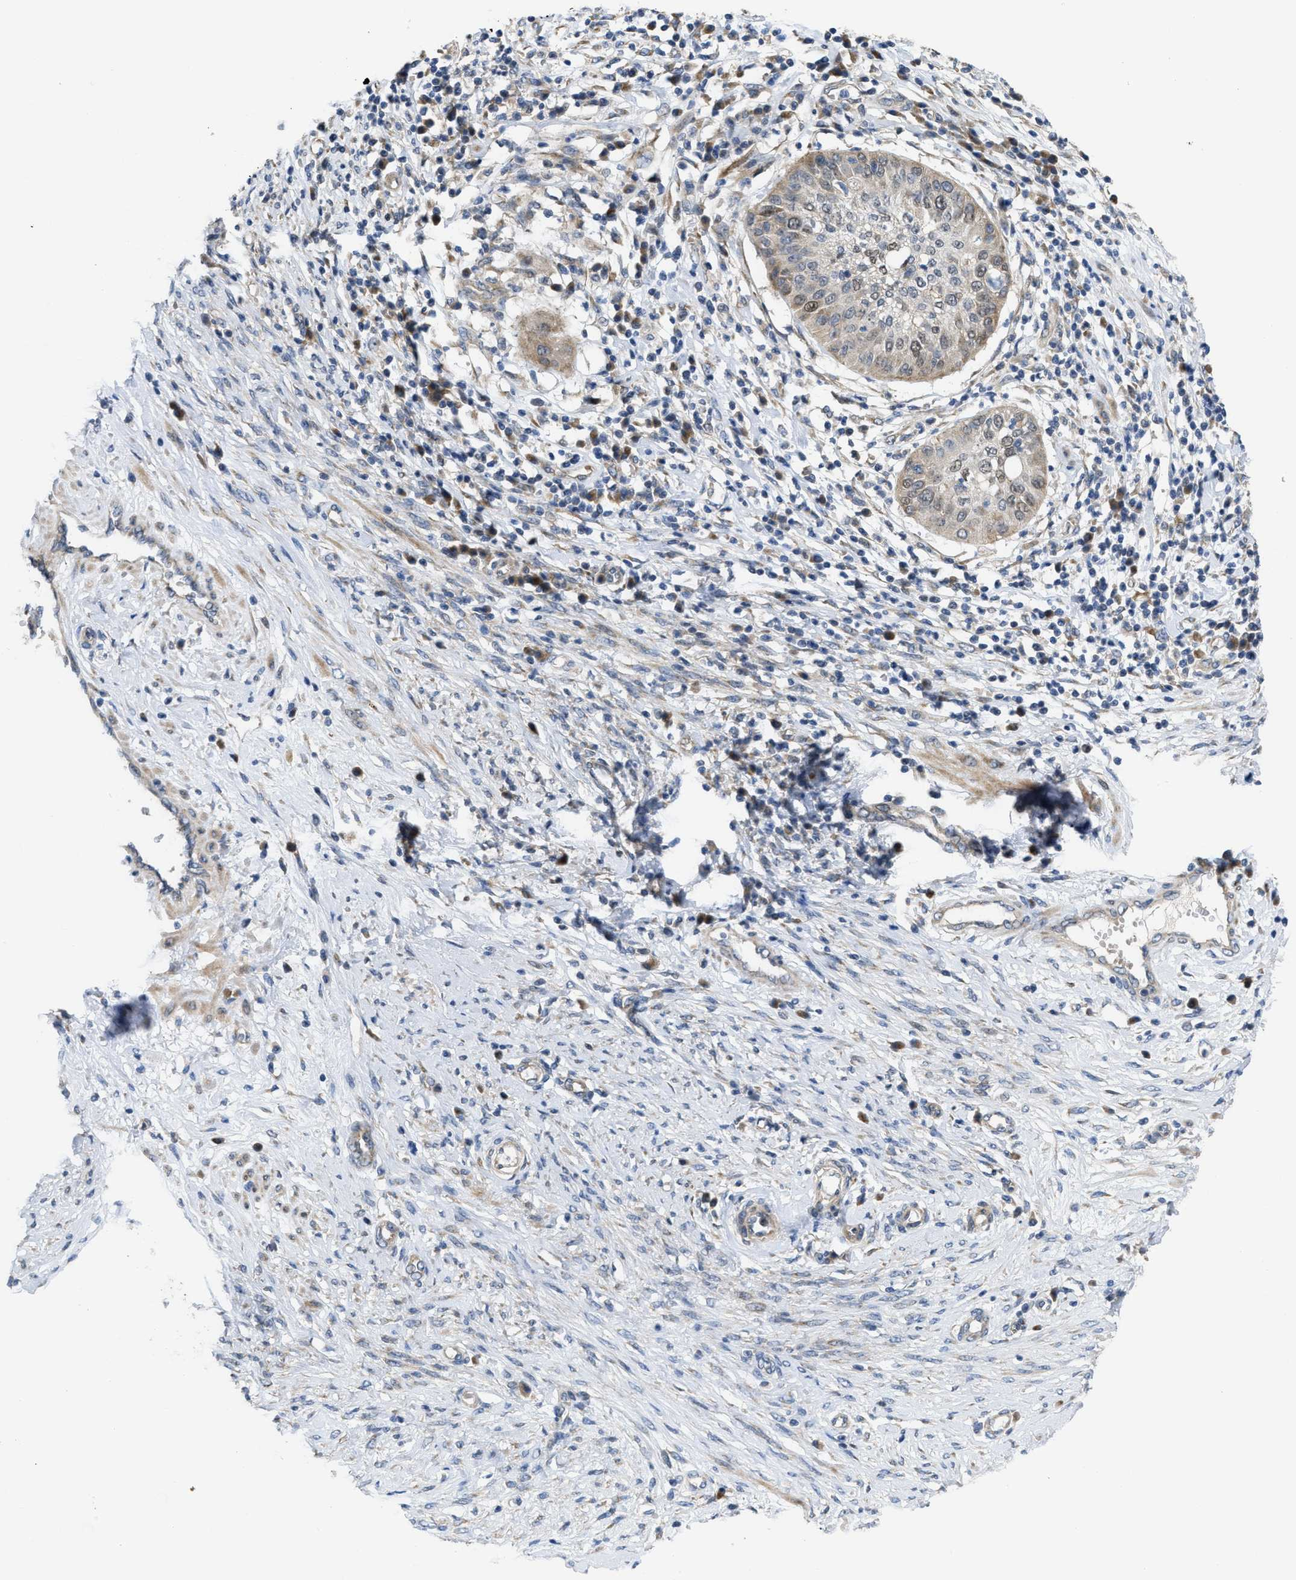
{"staining": {"intensity": "weak", "quantity": "25%-75%", "location": "cytoplasmic/membranous,nuclear"}, "tissue": "cervical cancer", "cell_type": "Tumor cells", "image_type": "cancer", "snomed": [{"axis": "morphology", "description": "Normal tissue, NOS"}, {"axis": "morphology", "description": "Squamous cell carcinoma, NOS"}, {"axis": "topography", "description": "Cervix"}], "caption": "There is low levels of weak cytoplasmic/membranous and nuclear staining in tumor cells of squamous cell carcinoma (cervical), as demonstrated by immunohistochemical staining (brown color).", "gene": "CDPF1", "patient": {"sex": "female", "age": 39}}